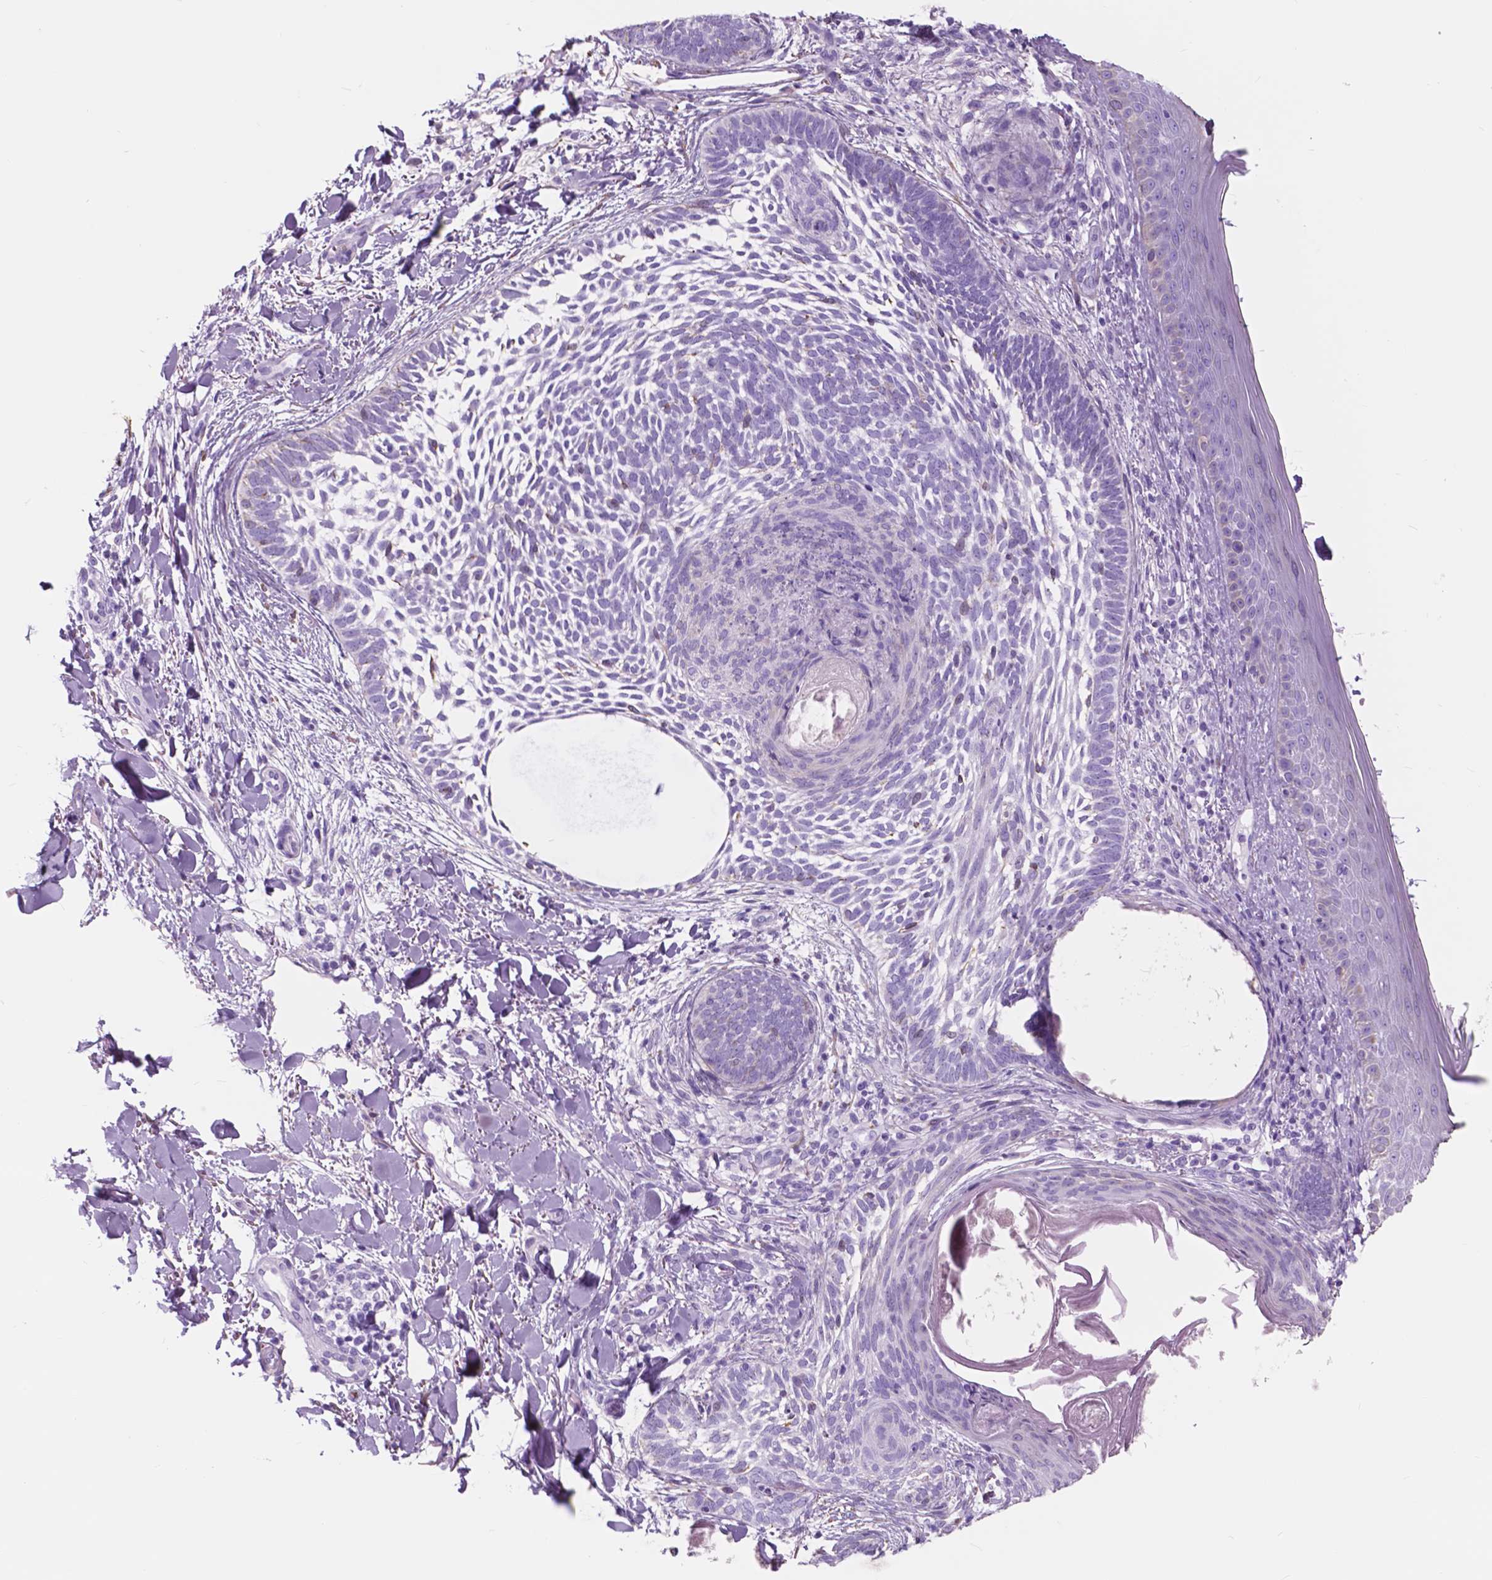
{"staining": {"intensity": "negative", "quantity": "none", "location": "none"}, "tissue": "skin cancer", "cell_type": "Tumor cells", "image_type": "cancer", "snomed": [{"axis": "morphology", "description": "Normal tissue, NOS"}, {"axis": "morphology", "description": "Basal cell carcinoma"}, {"axis": "topography", "description": "Skin"}], "caption": "The immunohistochemistry histopathology image has no significant positivity in tumor cells of skin cancer (basal cell carcinoma) tissue.", "gene": "FXYD2", "patient": {"sex": "male", "age": 46}}